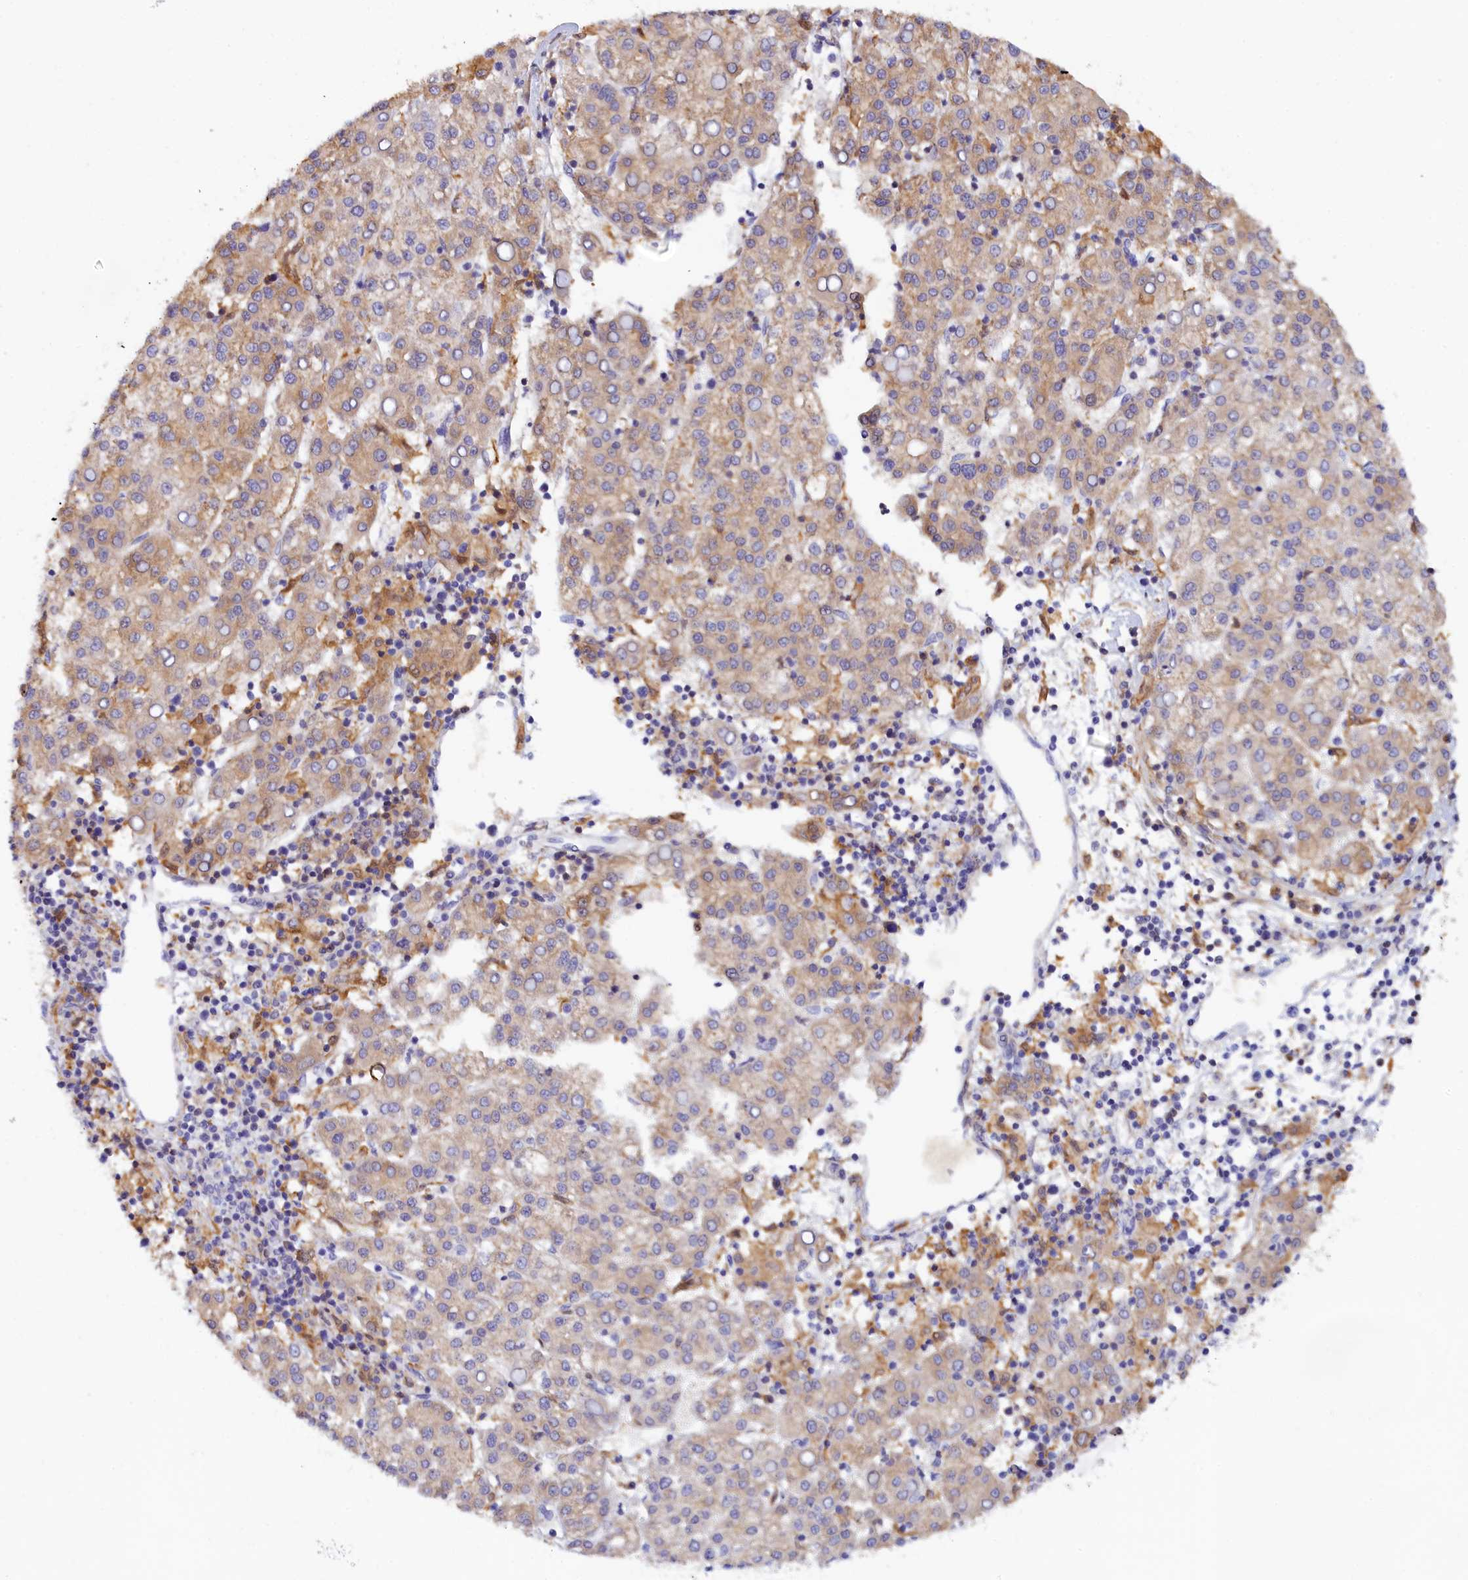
{"staining": {"intensity": "moderate", "quantity": "25%-75%", "location": "cytoplasmic/membranous"}, "tissue": "liver cancer", "cell_type": "Tumor cells", "image_type": "cancer", "snomed": [{"axis": "morphology", "description": "Carcinoma, Hepatocellular, NOS"}, {"axis": "topography", "description": "Liver"}], "caption": "Protein staining exhibits moderate cytoplasmic/membranous positivity in approximately 25%-75% of tumor cells in liver hepatocellular carcinoma.", "gene": "SPATA5L1", "patient": {"sex": "female", "age": 58}}